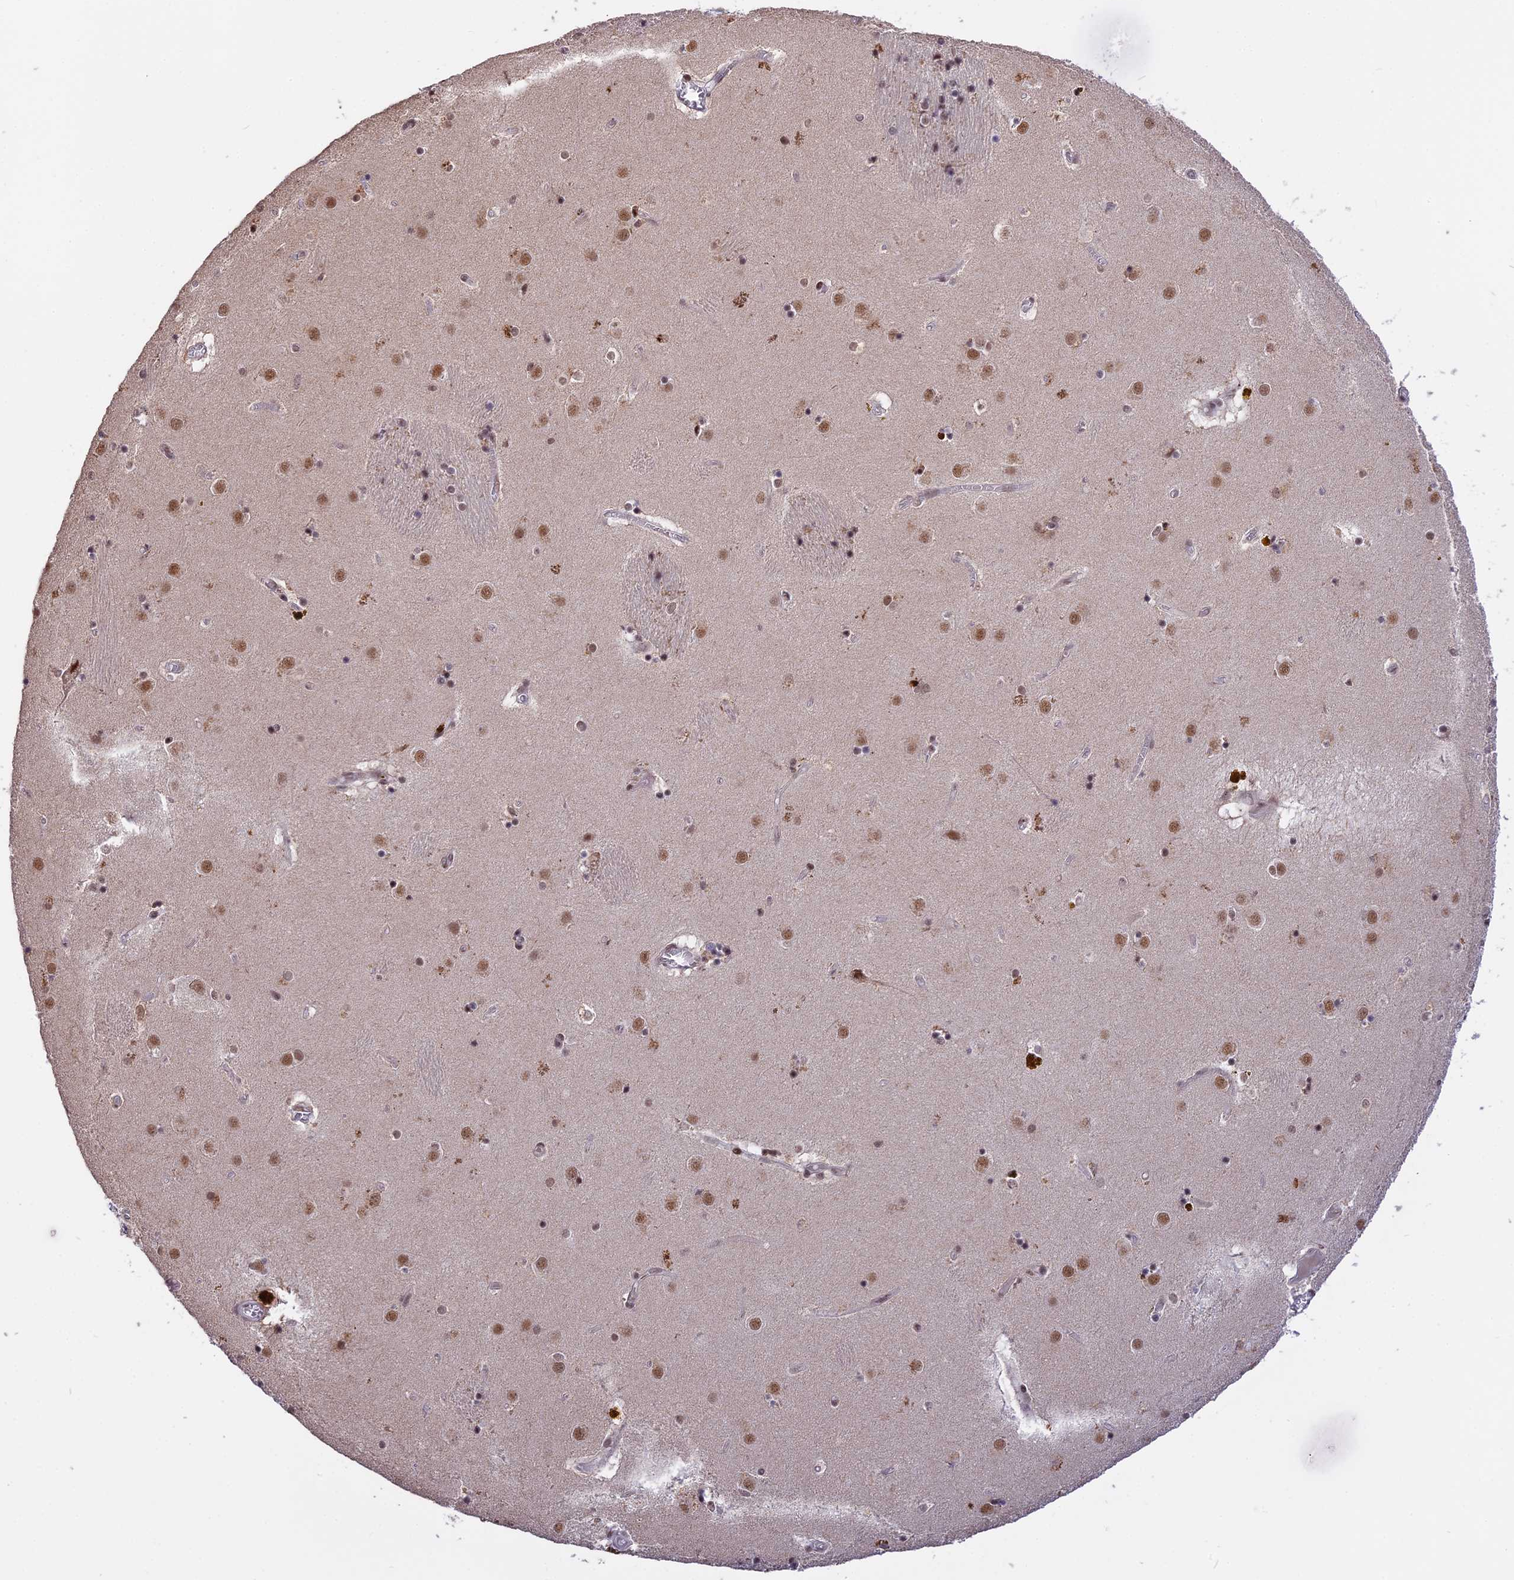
{"staining": {"intensity": "negative", "quantity": "none", "location": "none"}, "tissue": "caudate", "cell_type": "Glial cells", "image_type": "normal", "snomed": [{"axis": "morphology", "description": "Normal tissue, NOS"}, {"axis": "topography", "description": "Lateral ventricle wall"}], "caption": "Caudate was stained to show a protein in brown. There is no significant positivity in glial cells. (Stains: DAB (3,3'-diaminobenzidine) immunohistochemistry with hematoxylin counter stain, Microscopy: brightfield microscopy at high magnification).", "gene": "POLR2C", "patient": {"sex": "male", "age": 70}}